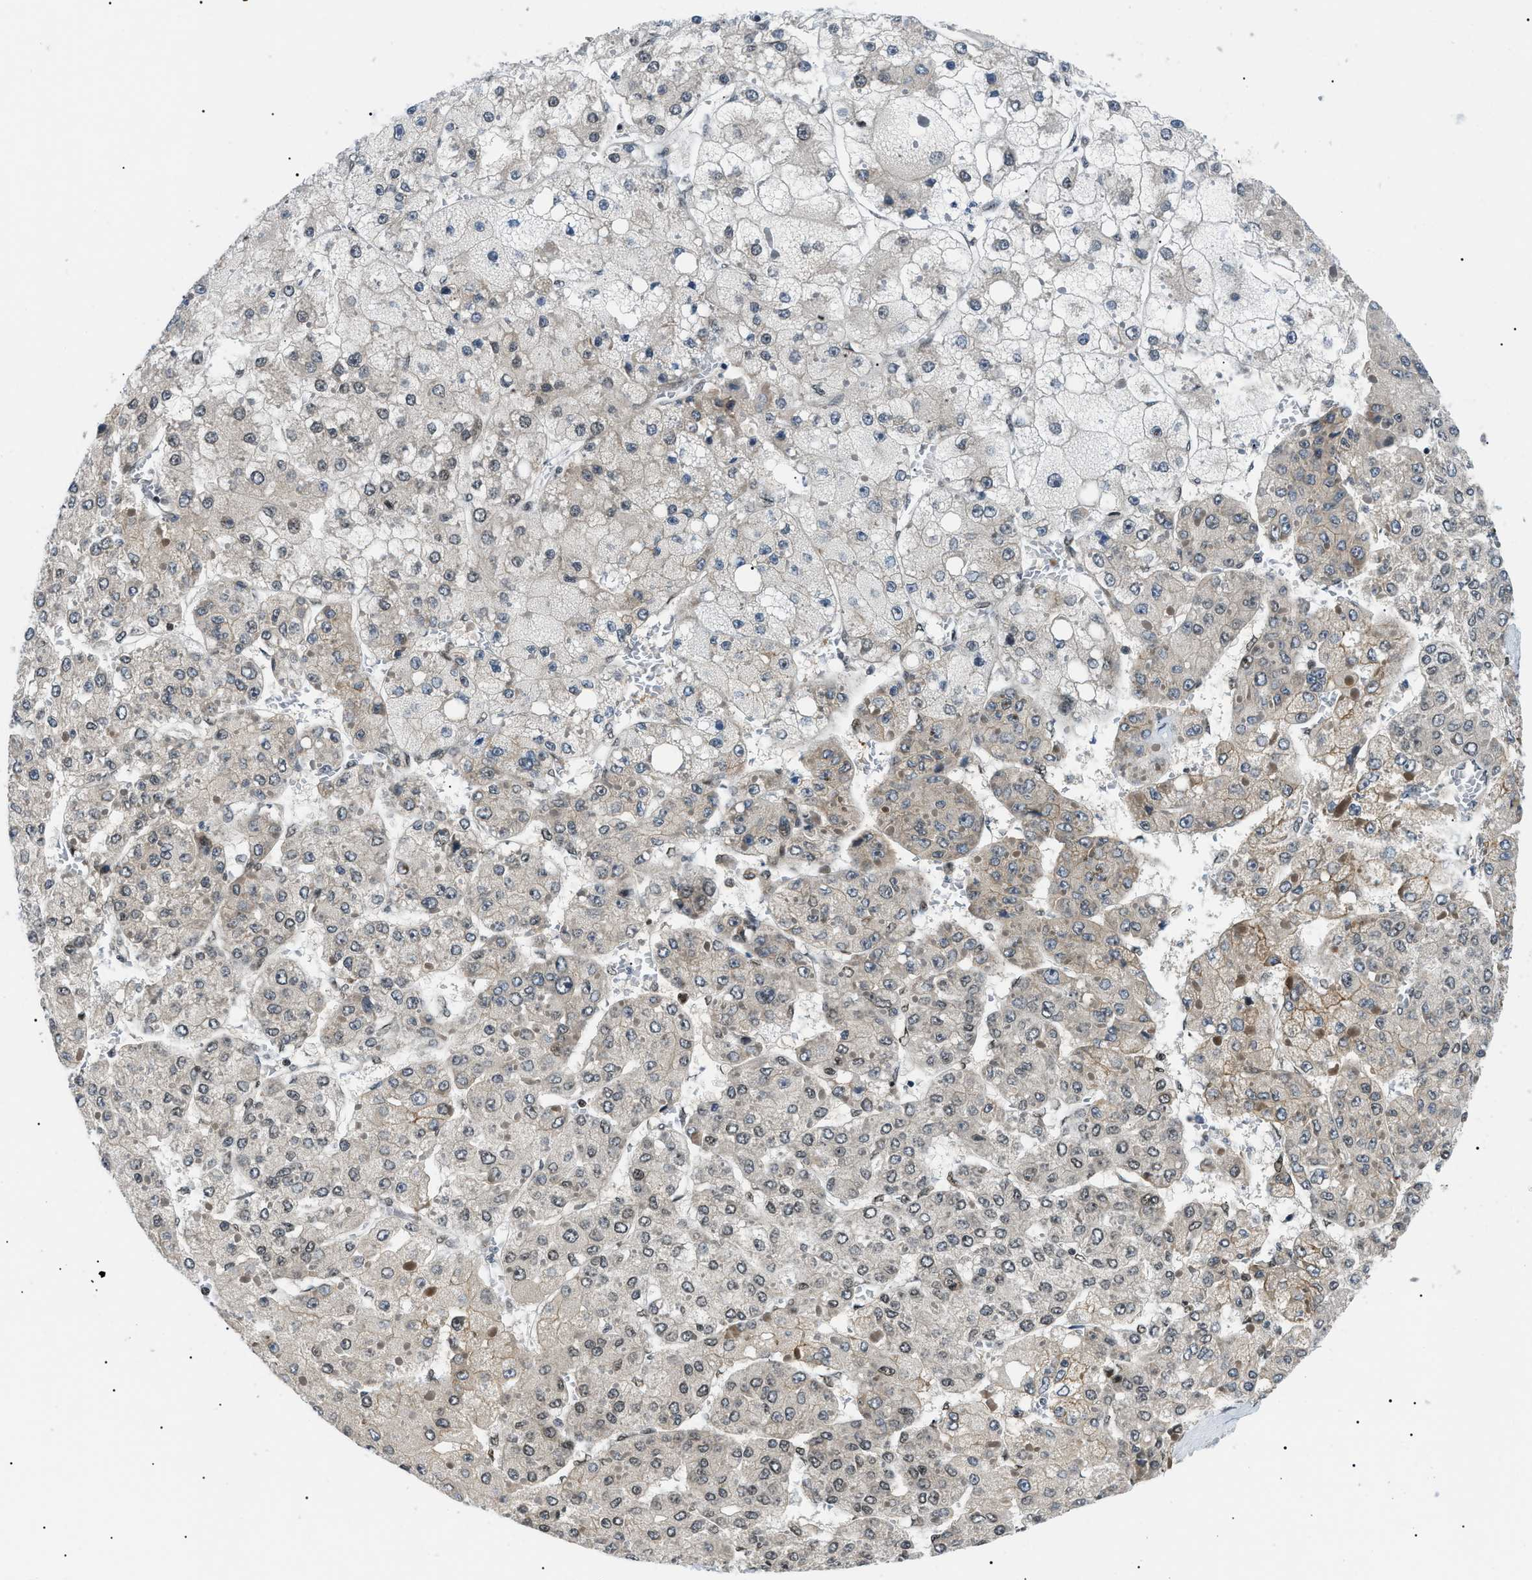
{"staining": {"intensity": "weak", "quantity": "25%-75%", "location": "nuclear"}, "tissue": "liver cancer", "cell_type": "Tumor cells", "image_type": "cancer", "snomed": [{"axis": "morphology", "description": "Carcinoma, Hepatocellular, NOS"}, {"axis": "topography", "description": "Liver"}], "caption": "Weak nuclear protein expression is seen in about 25%-75% of tumor cells in liver hepatocellular carcinoma. (Stains: DAB in brown, nuclei in blue, Microscopy: brightfield microscopy at high magnification).", "gene": "CWC25", "patient": {"sex": "female", "age": 73}}